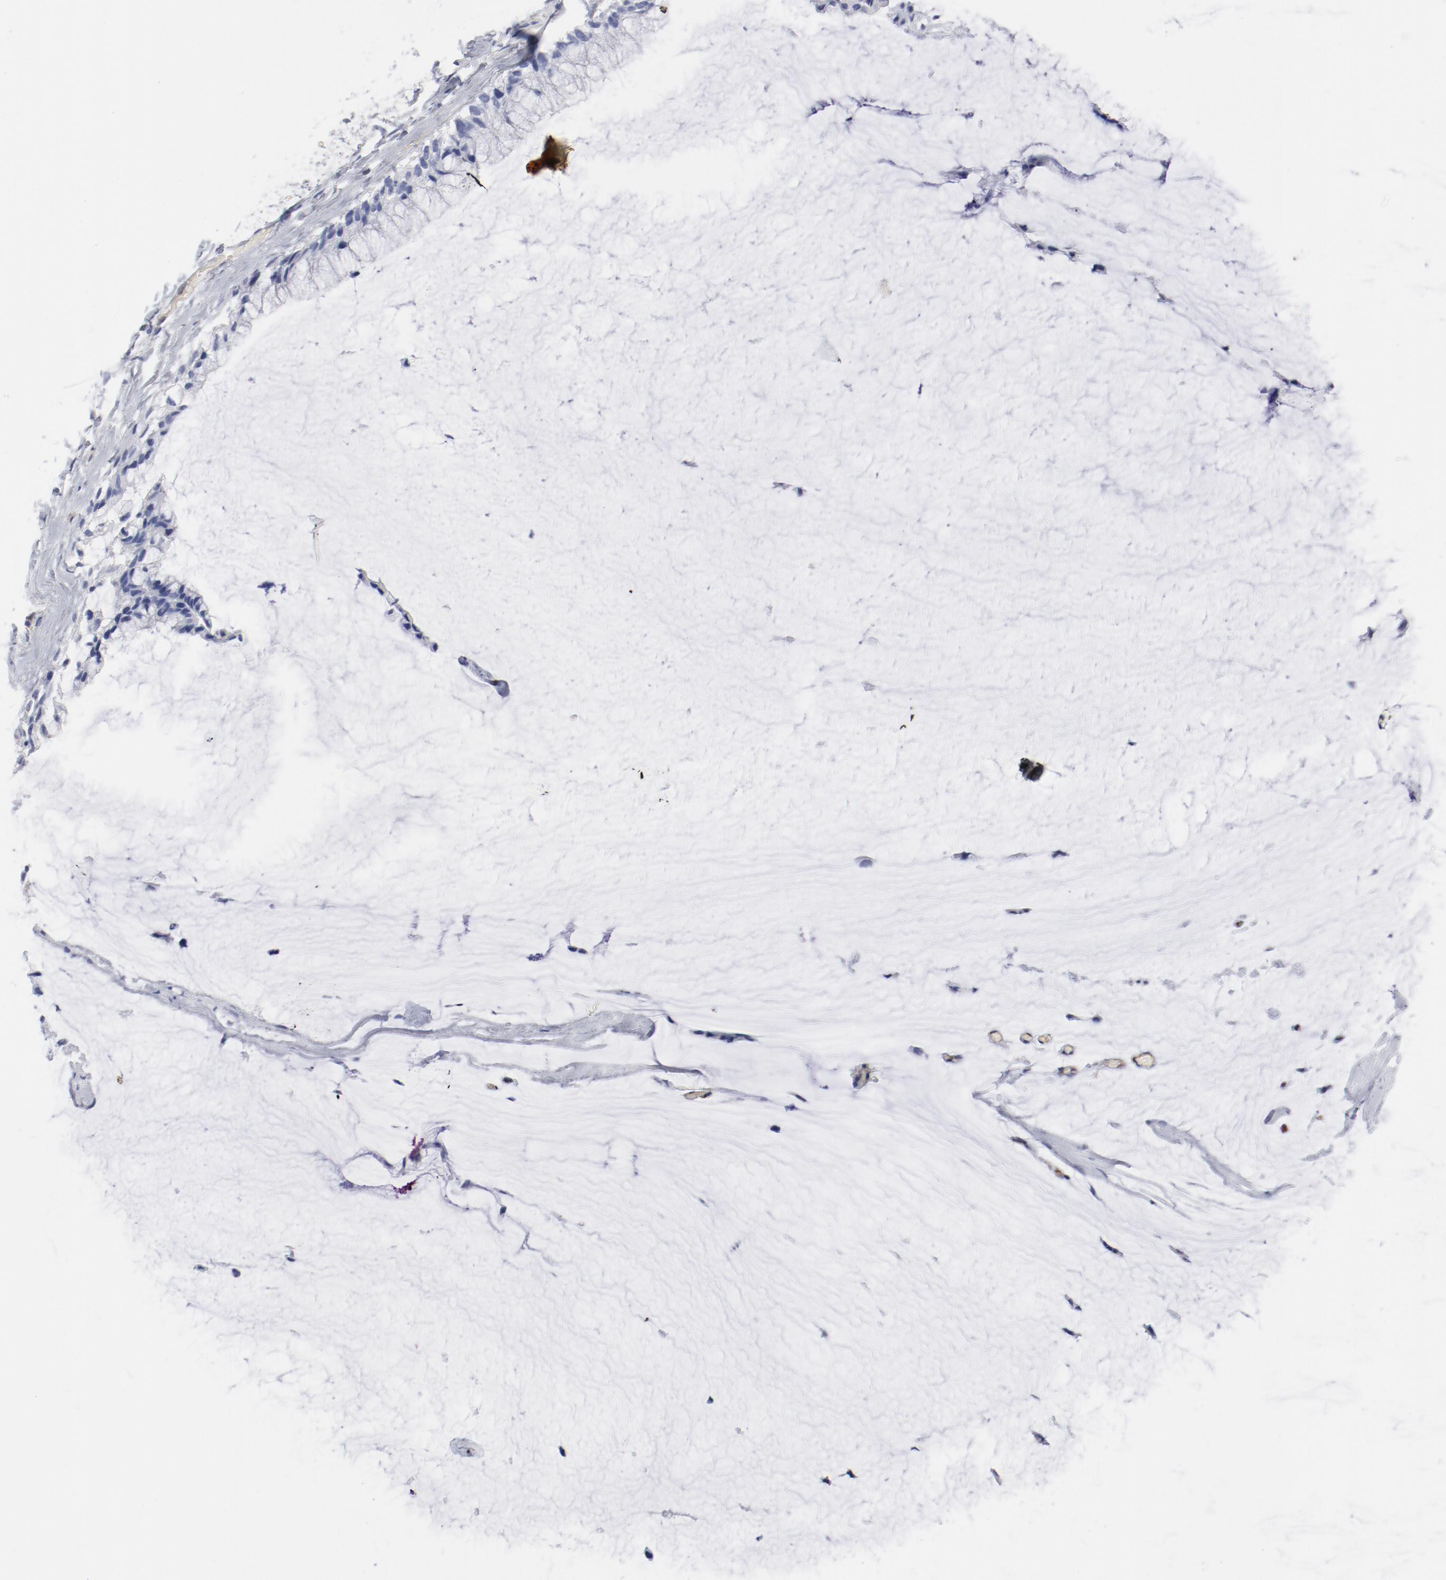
{"staining": {"intensity": "negative", "quantity": "none", "location": "none"}, "tissue": "ovarian cancer", "cell_type": "Tumor cells", "image_type": "cancer", "snomed": [{"axis": "morphology", "description": "Cystadenocarcinoma, mucinous, NOS"}, {"axis": "topography", "description": "Ovary"}], "caption": "An image of mucinous cystadenocarcinoma (ovarian) stained for a protein exhibits no brown staining in tumor cells.", "gene": "SHANK3", "patient": {"sex": "female", "age": 39}}